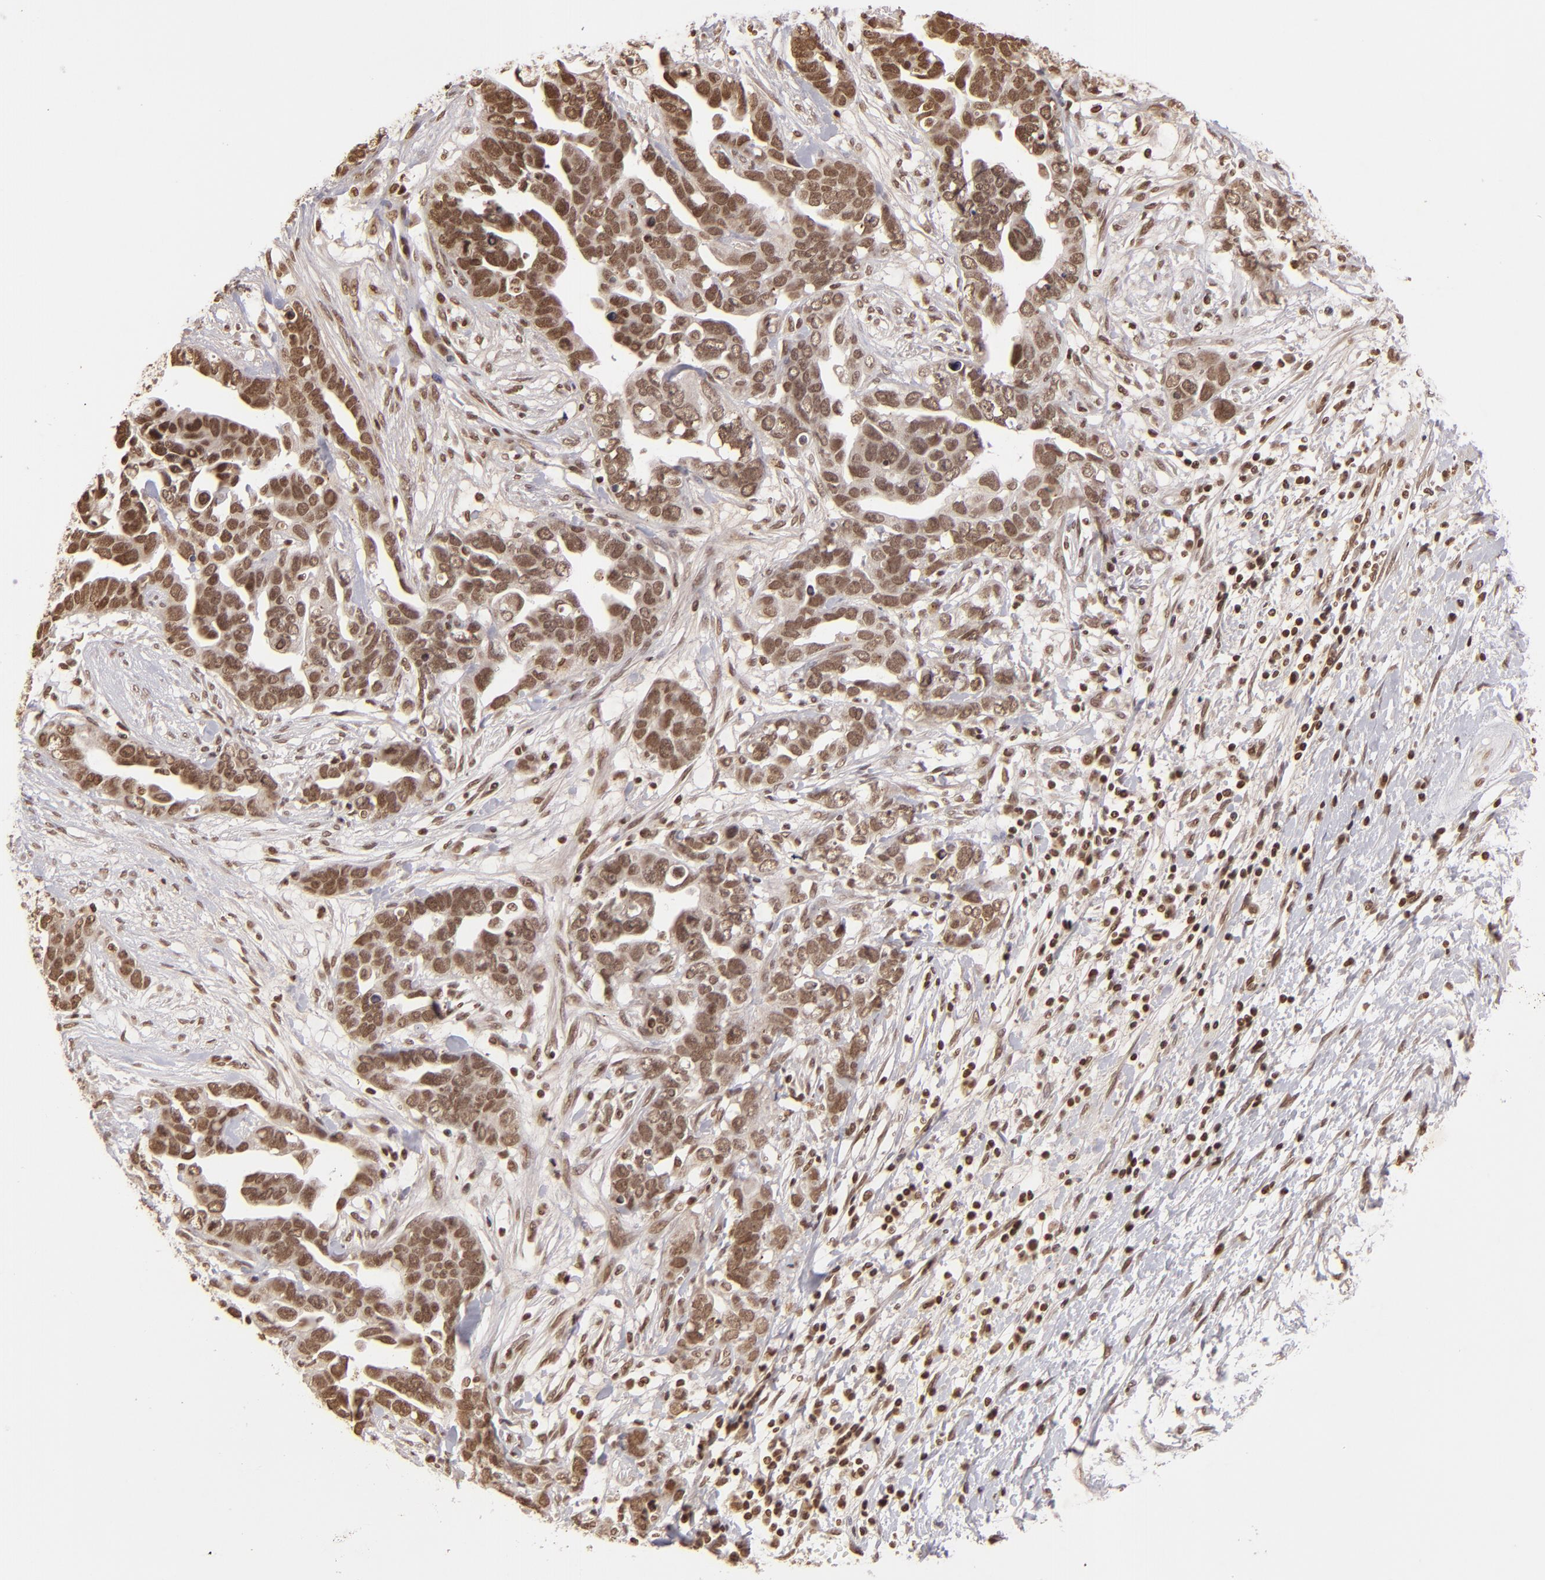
{"staining": {"intensity": "moderate", "quantity": ">75%", "location": "nuclear"}, "tissue": "ovarian cancer", "cell_type": "Tumor cells", "image_type": "cancer", "snomed": [{"axis": "morphology", "description": "Cystadenocarcinoma, serous, NOS"}, {"axis": "topography", "description": "Ovary"}], "caption": "This is a photomicrograph of IHC staining of ovarian serous cystadenocarcinoma, which shows moderate staining in the nuclear of tumor cells.", "gene": "CUL3", "patient": {"sex": "female", "age": 54}}